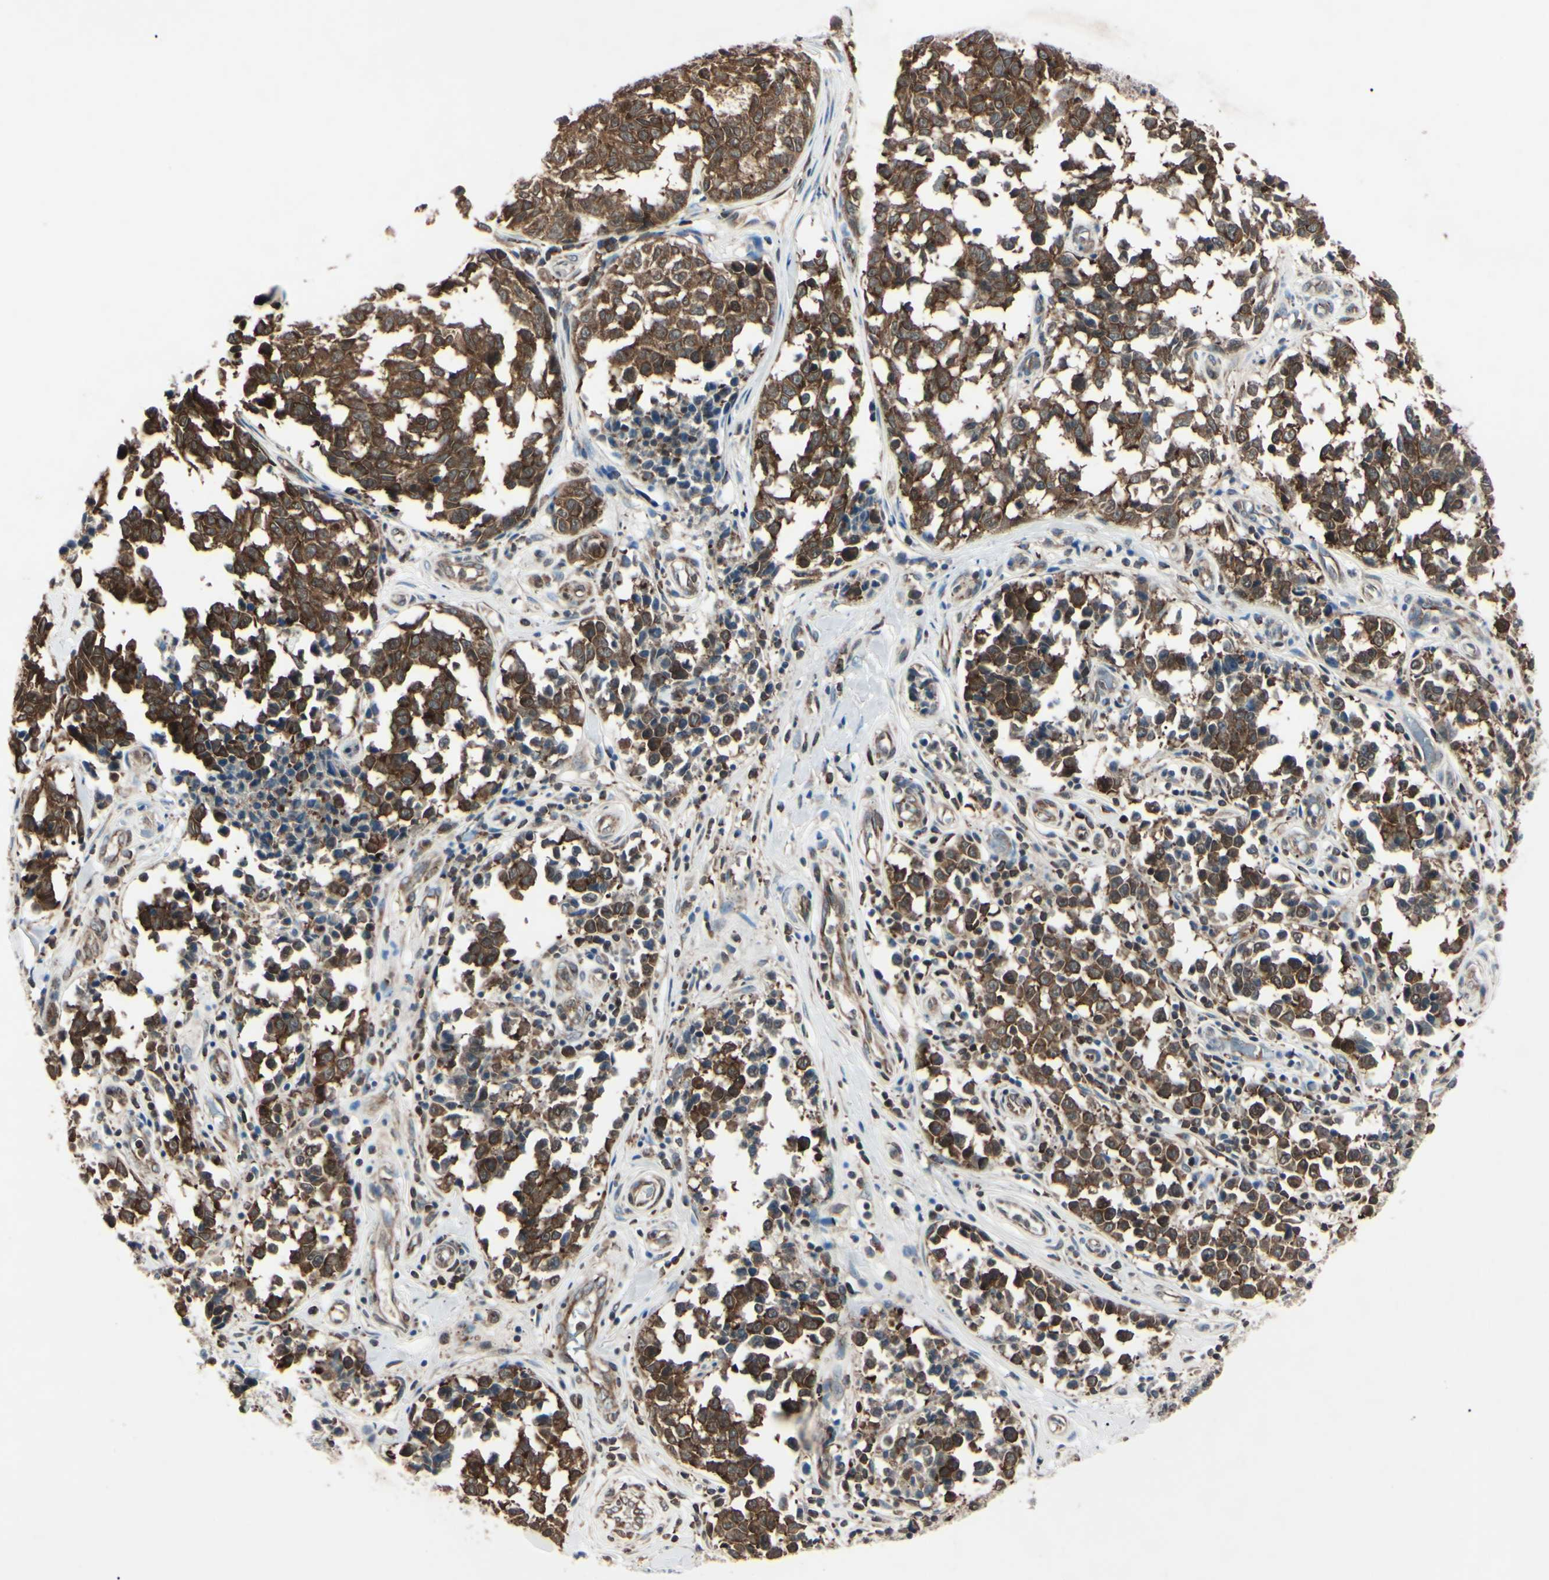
{"staining": {"intensity": "strong", "quantity": ">75%", "location": "cytoplasmic/membranous,nuclear"}, "tissue": "melanoma", "cell_type": "Tumor cells", "image_type": "cancer", "snomed": [{"axis": "morphology", "description": "Malignant melanoma, NOS"}, {"axis": "topography", "description": "Skin"}], "caption": "Immunohistochemistry of human melanoma shows high levels of strong cytoplasmic/membranous and nuclear positivity in about >75% of tumor cells.", "gene": "MAPRE1", "patient": {"sex": "female", "age": 64}}